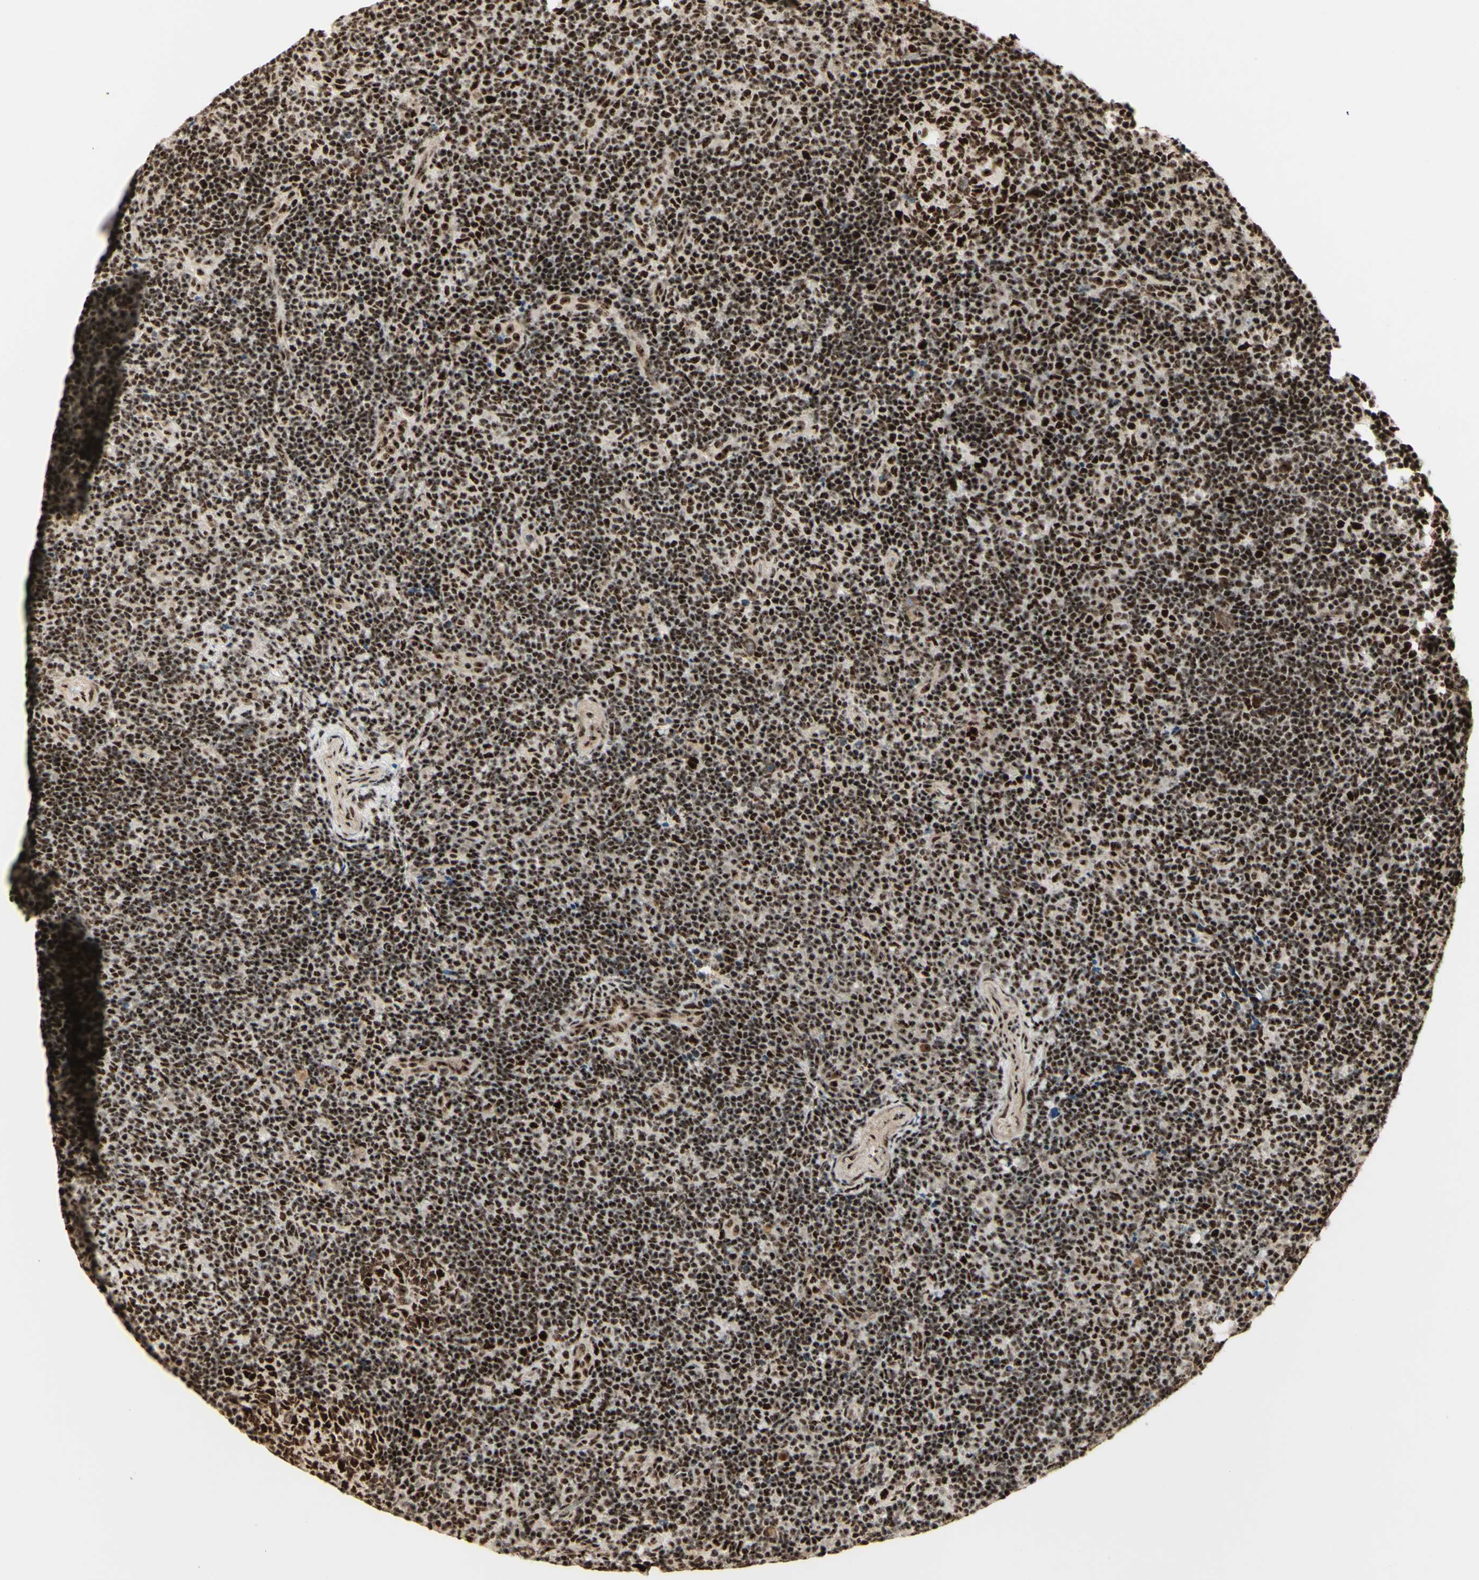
{"staining": {"intensity": "moderate", "quantity": ">75%", "location": "nuclear"}, "tissue": "tonsil", "cell_type": "Germinal center cells", "image_type": "normal", "snomed": [{"axis": "morphology", "description": "Normal tissue, NOS"}, {"axis": "topography", "description": "Tonsil"}], "caption": "IHC photomicrograph of normal tonsil stained for a protein (brown), which displays medium levels of moderate nuclear staining in about >75% of germinal center cells.", "gene": "DHX9", "patient": {"sex": "female", "age": 40}}